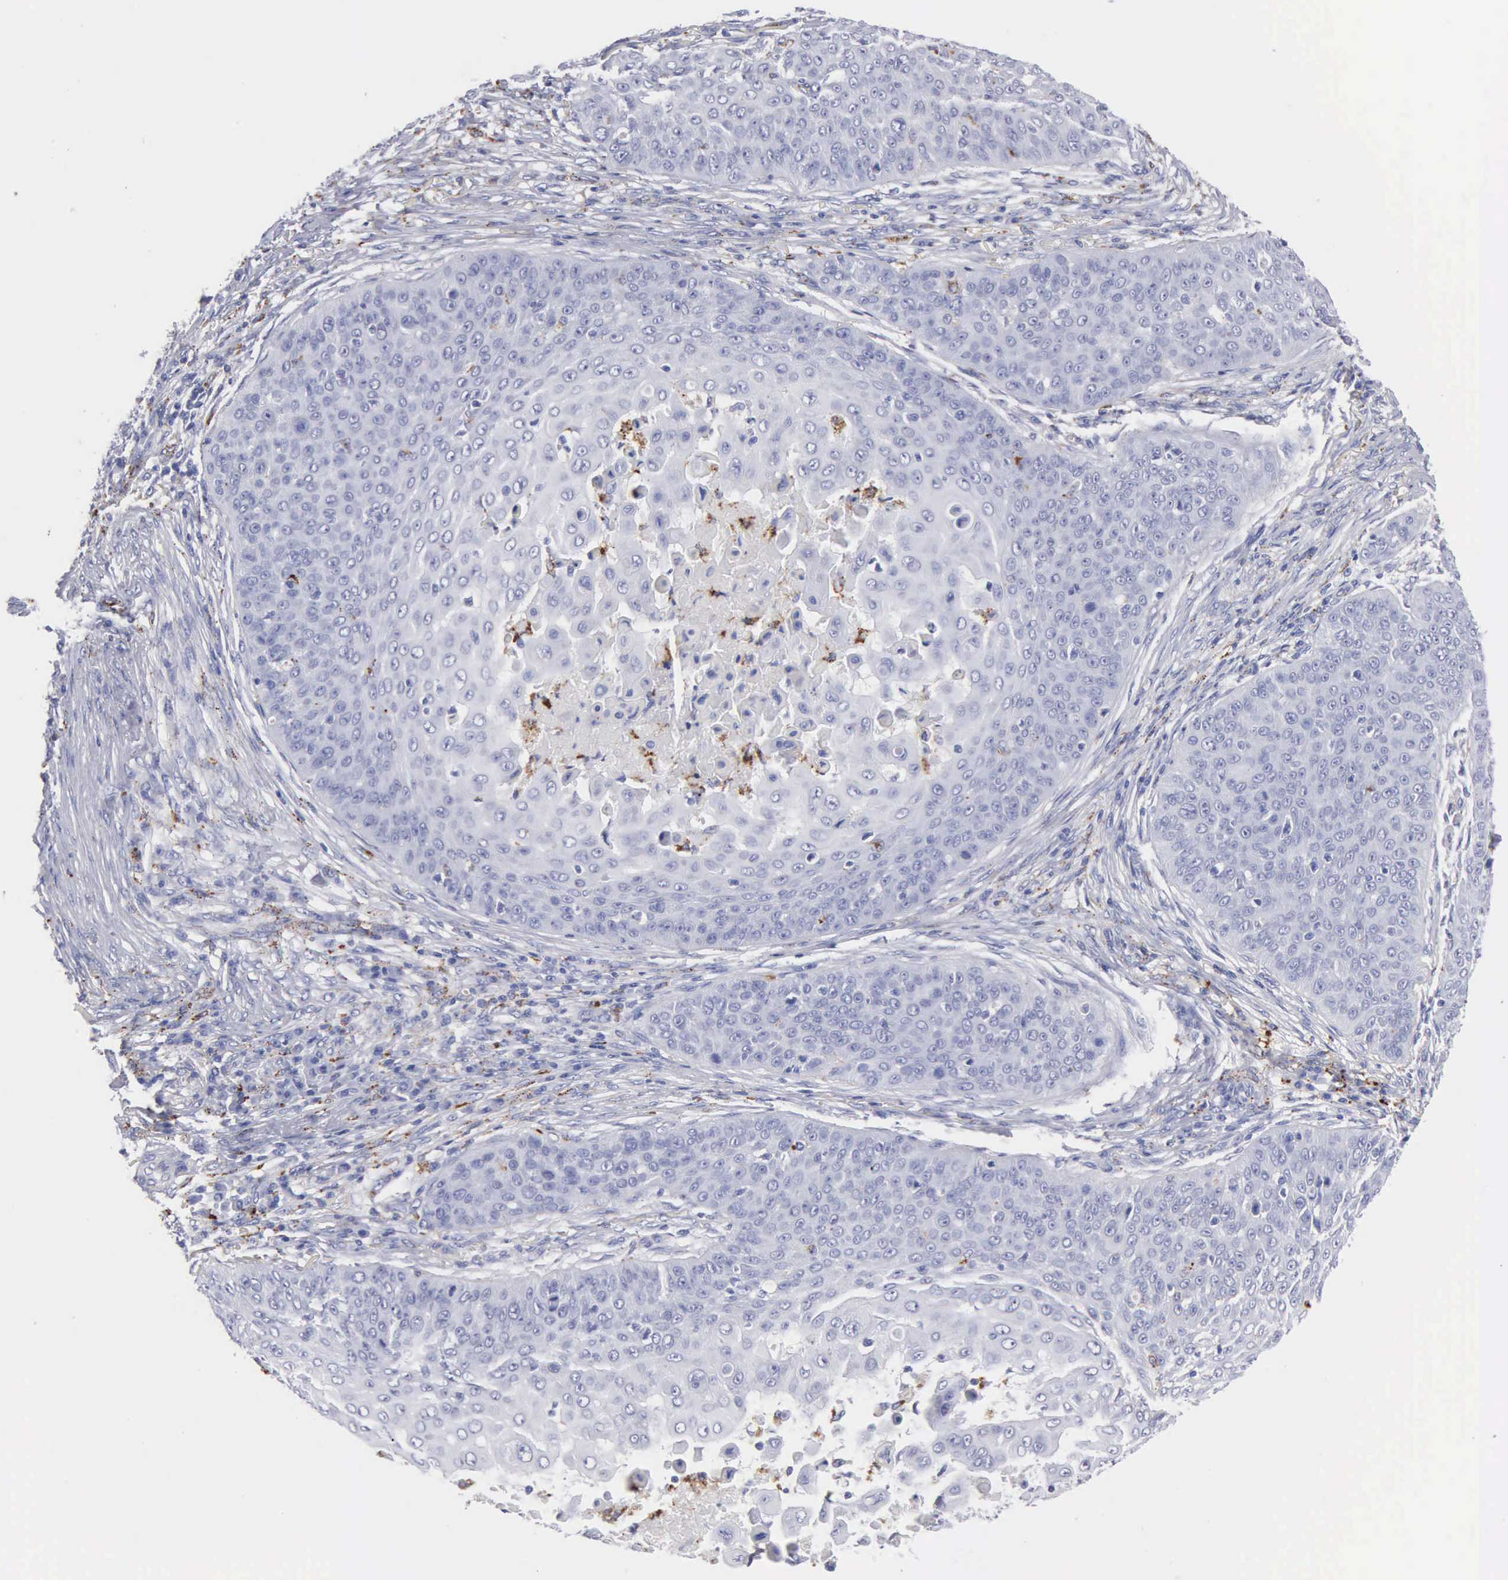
{"staining": {"intensity": "negative", "quantity": "none", "location": "none"}, "tissue": "skin cancer", "cell_type": "Tumor cells", "image_type": "cancer", "snomed": [{"axis": "morphology", "description": "Squamous cell carcinoma, NOS"}, {"axis": "topography", "description": "Skin"}], "caption": "DAB immunohistochemical staining of human skin cancer shows no significant staining in tumor cells. (DAB immunohistochemistry (IHC) with hematoxylin counter stain).", "gene": "CTSL", "patient": {"sex": "male", "age": 82}}